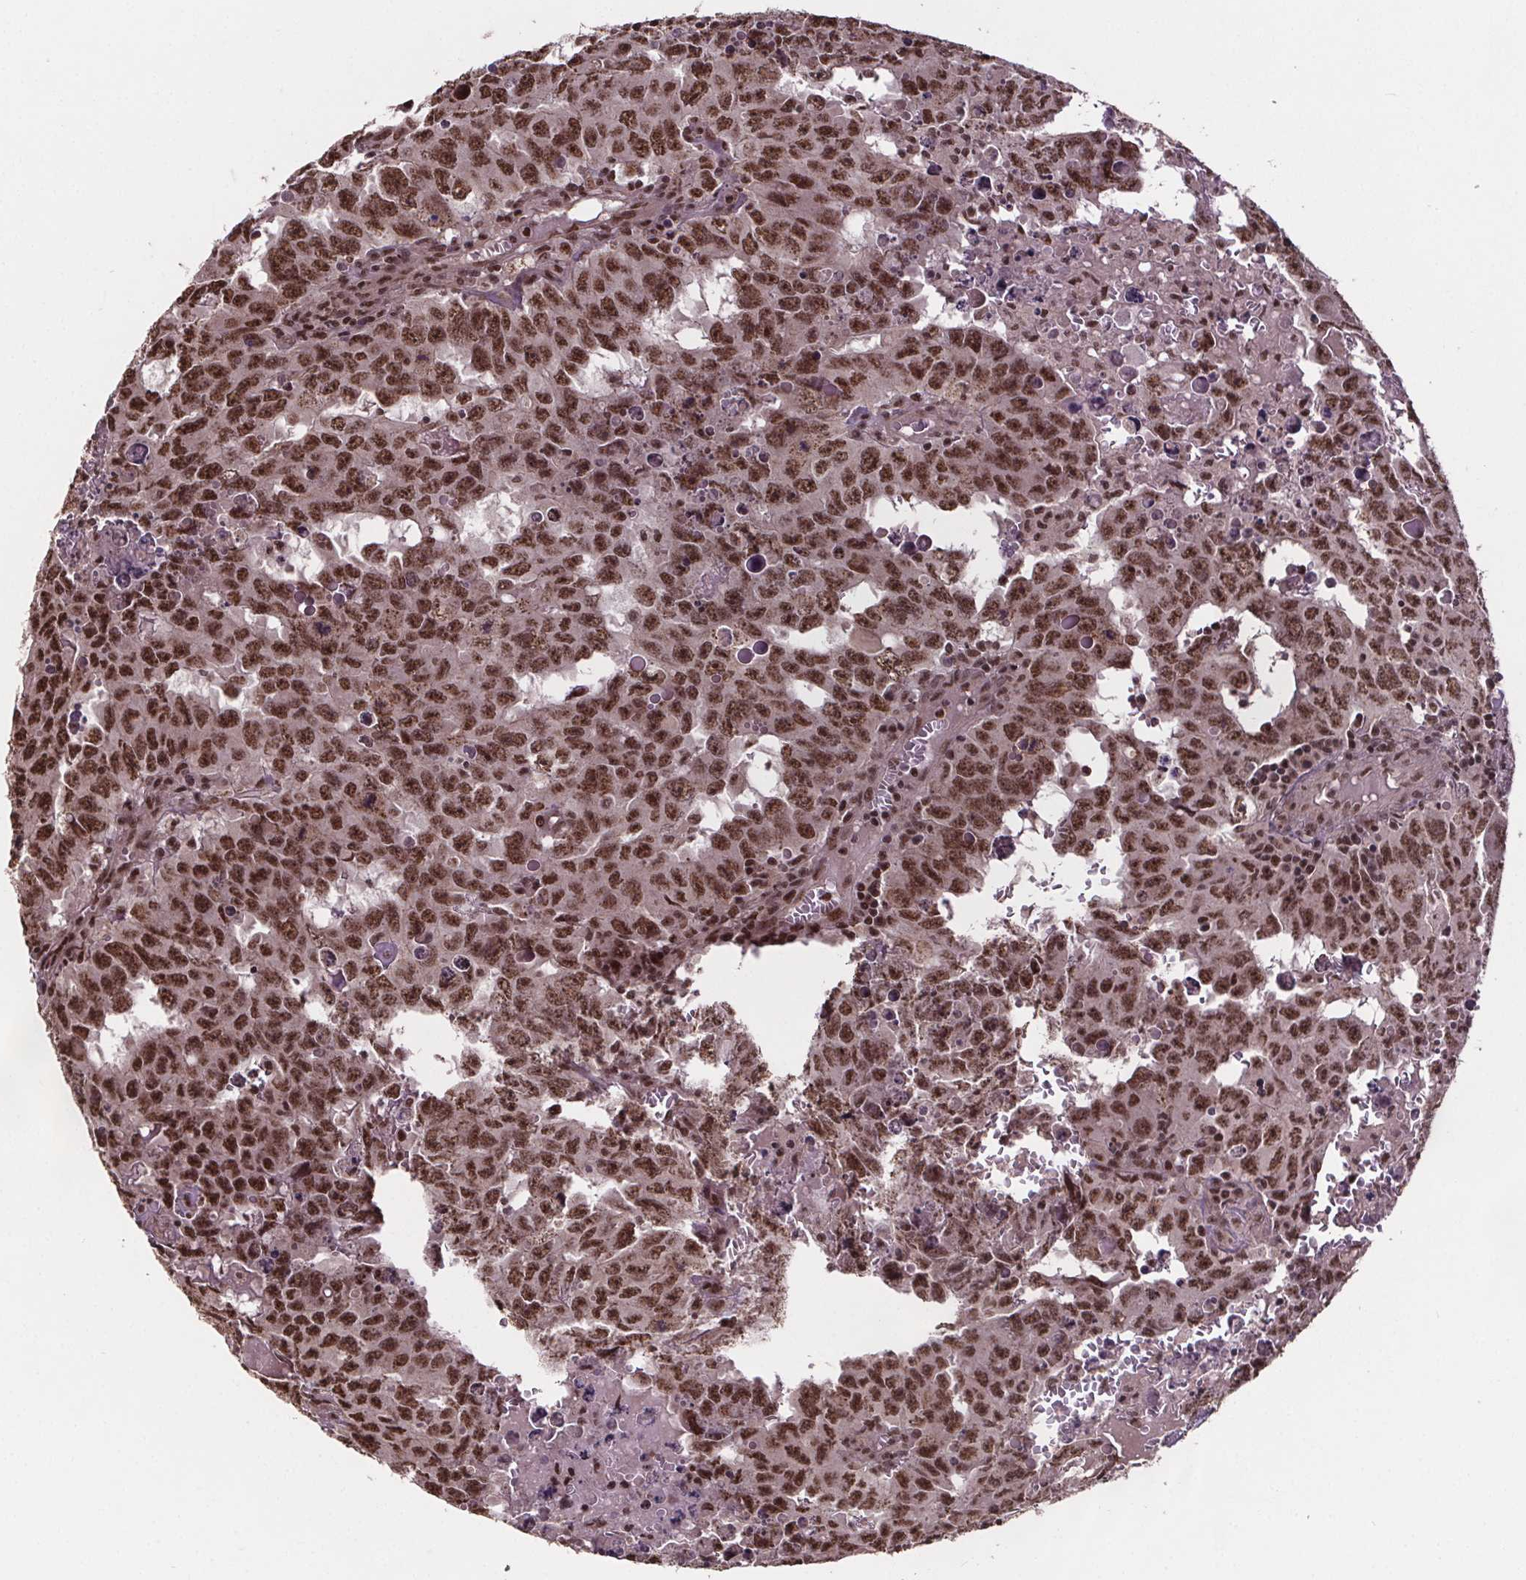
{"staining": {"intensity": "moderate", "quantity": ">75%", "location": "nuclear"}, "tissue": "testis cancer", "cell_type": "Tumor cells", "image_type": "cancer", "snomed": [{"axis": "morphology", "description": "Carcinoma, Embryonal, NOS"}, {"axis": "topography", "description": "Testis"}], "caption": "Tumor cells reveal medium levels of moderate nuclear positivity in about >75% of cells in embryonal carcinoma (testis). (brown staining indicates protein expression, while blue staining denotes nuclei).", "gene": "JARID2", "patient": {"sex": "male", "age": 22}}